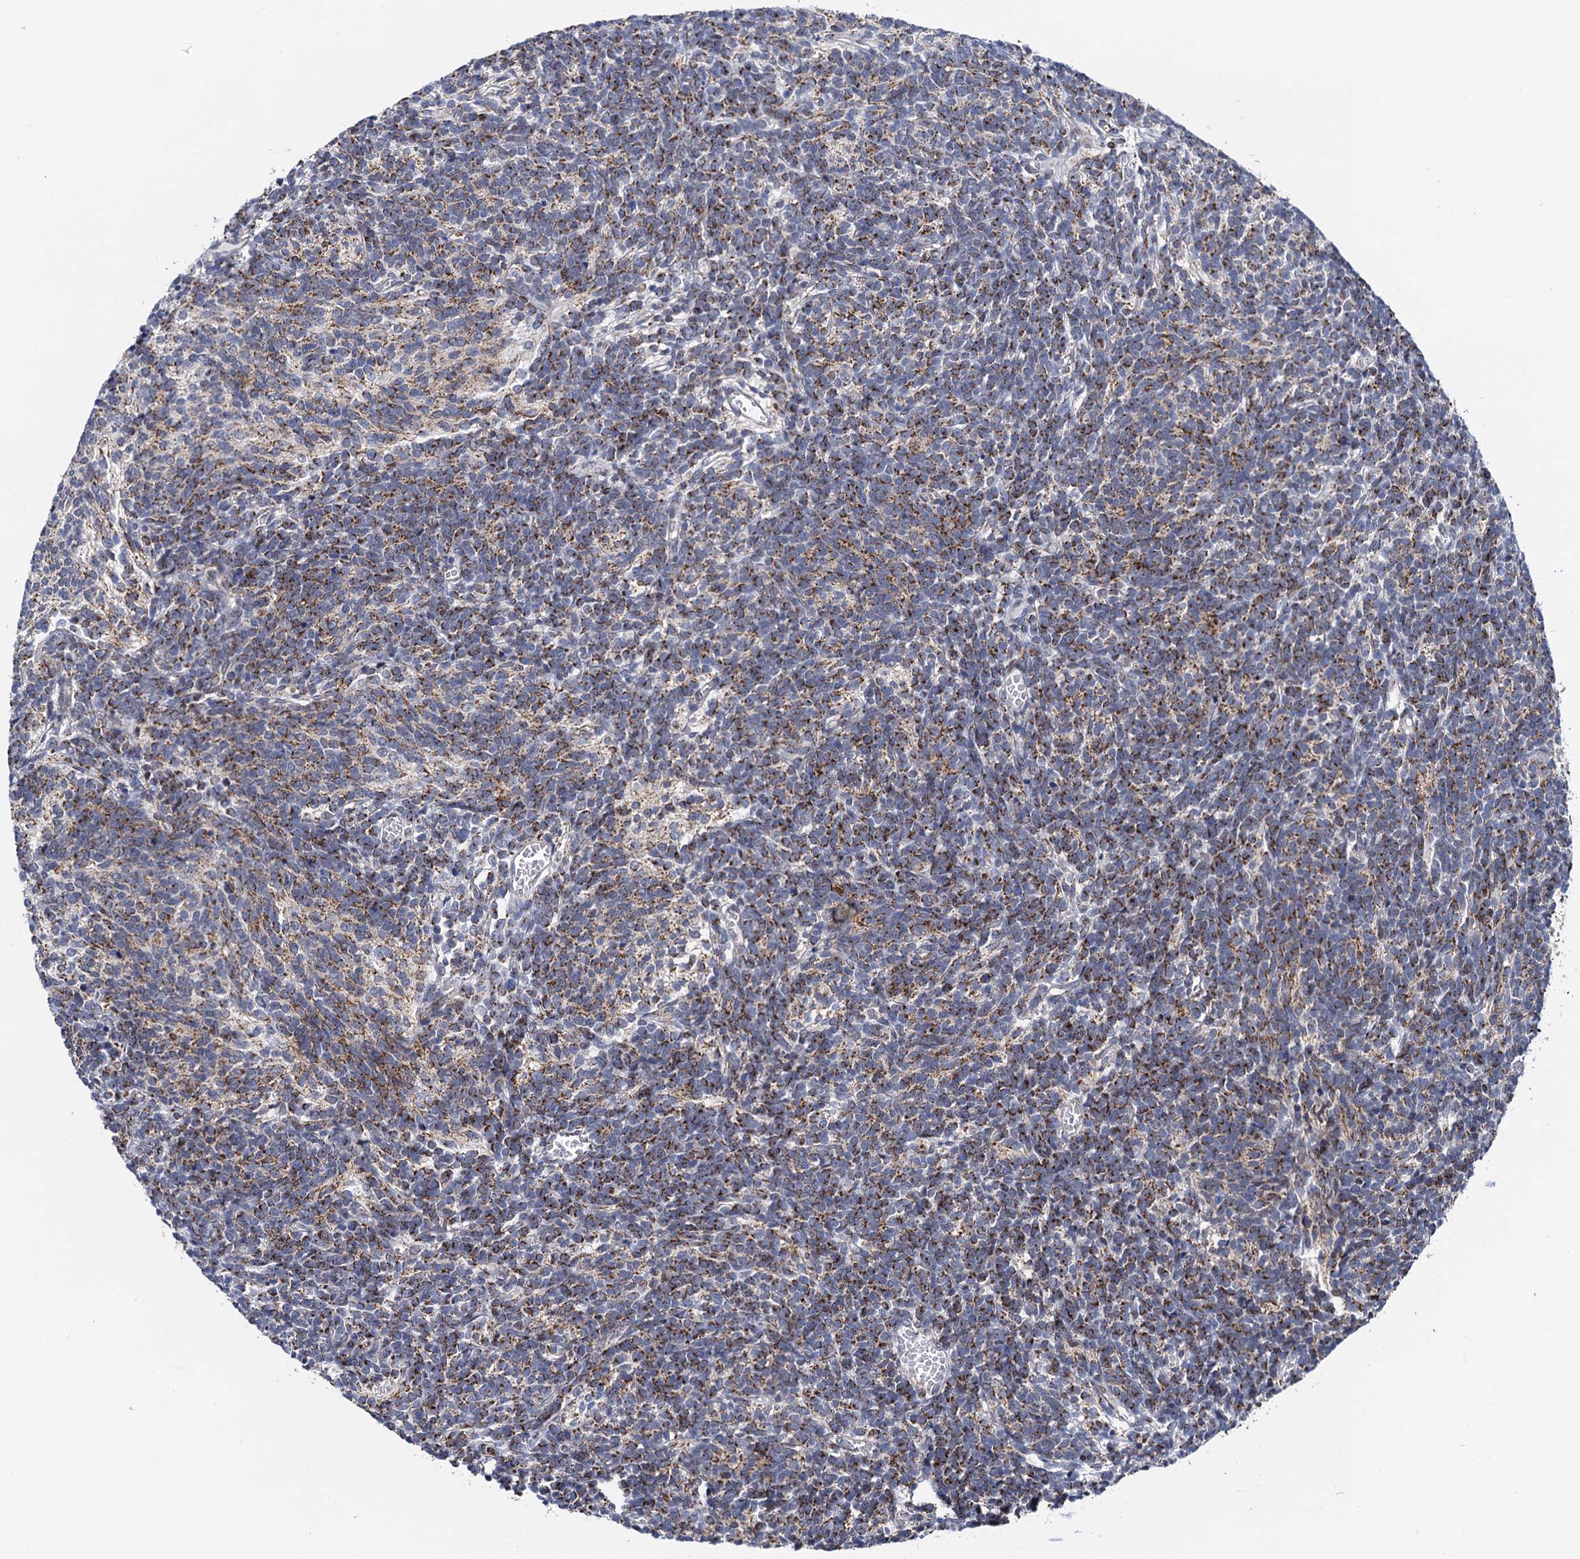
{"staining": {"intensity": "moderate", "quantity": ">75%", "location": "cytoplasmic/membranous"}, "tissue": "glioma", "cell_type": "Tumor cells", "image_type": "cancer", "snomed": [{"axis": "morphology", "description": "Glioma, malignant, Low grade"}, {"axis": "topography", "description": "Brain"}], "caption": "DAB immunohistochemical staining of human glioma shows moderate cytoplasmic/membranous protein positivity in approximately >75% of tumor cells. The staining was performed using DAB (3,3'-diaminobenzidine) to visualize the protein expression in brown, while the nuclei were stained in blue with hematoxylin (Magnification: 20x).", "gene": "PTCD3", "patient": {"sex": "female", "age": 1}}